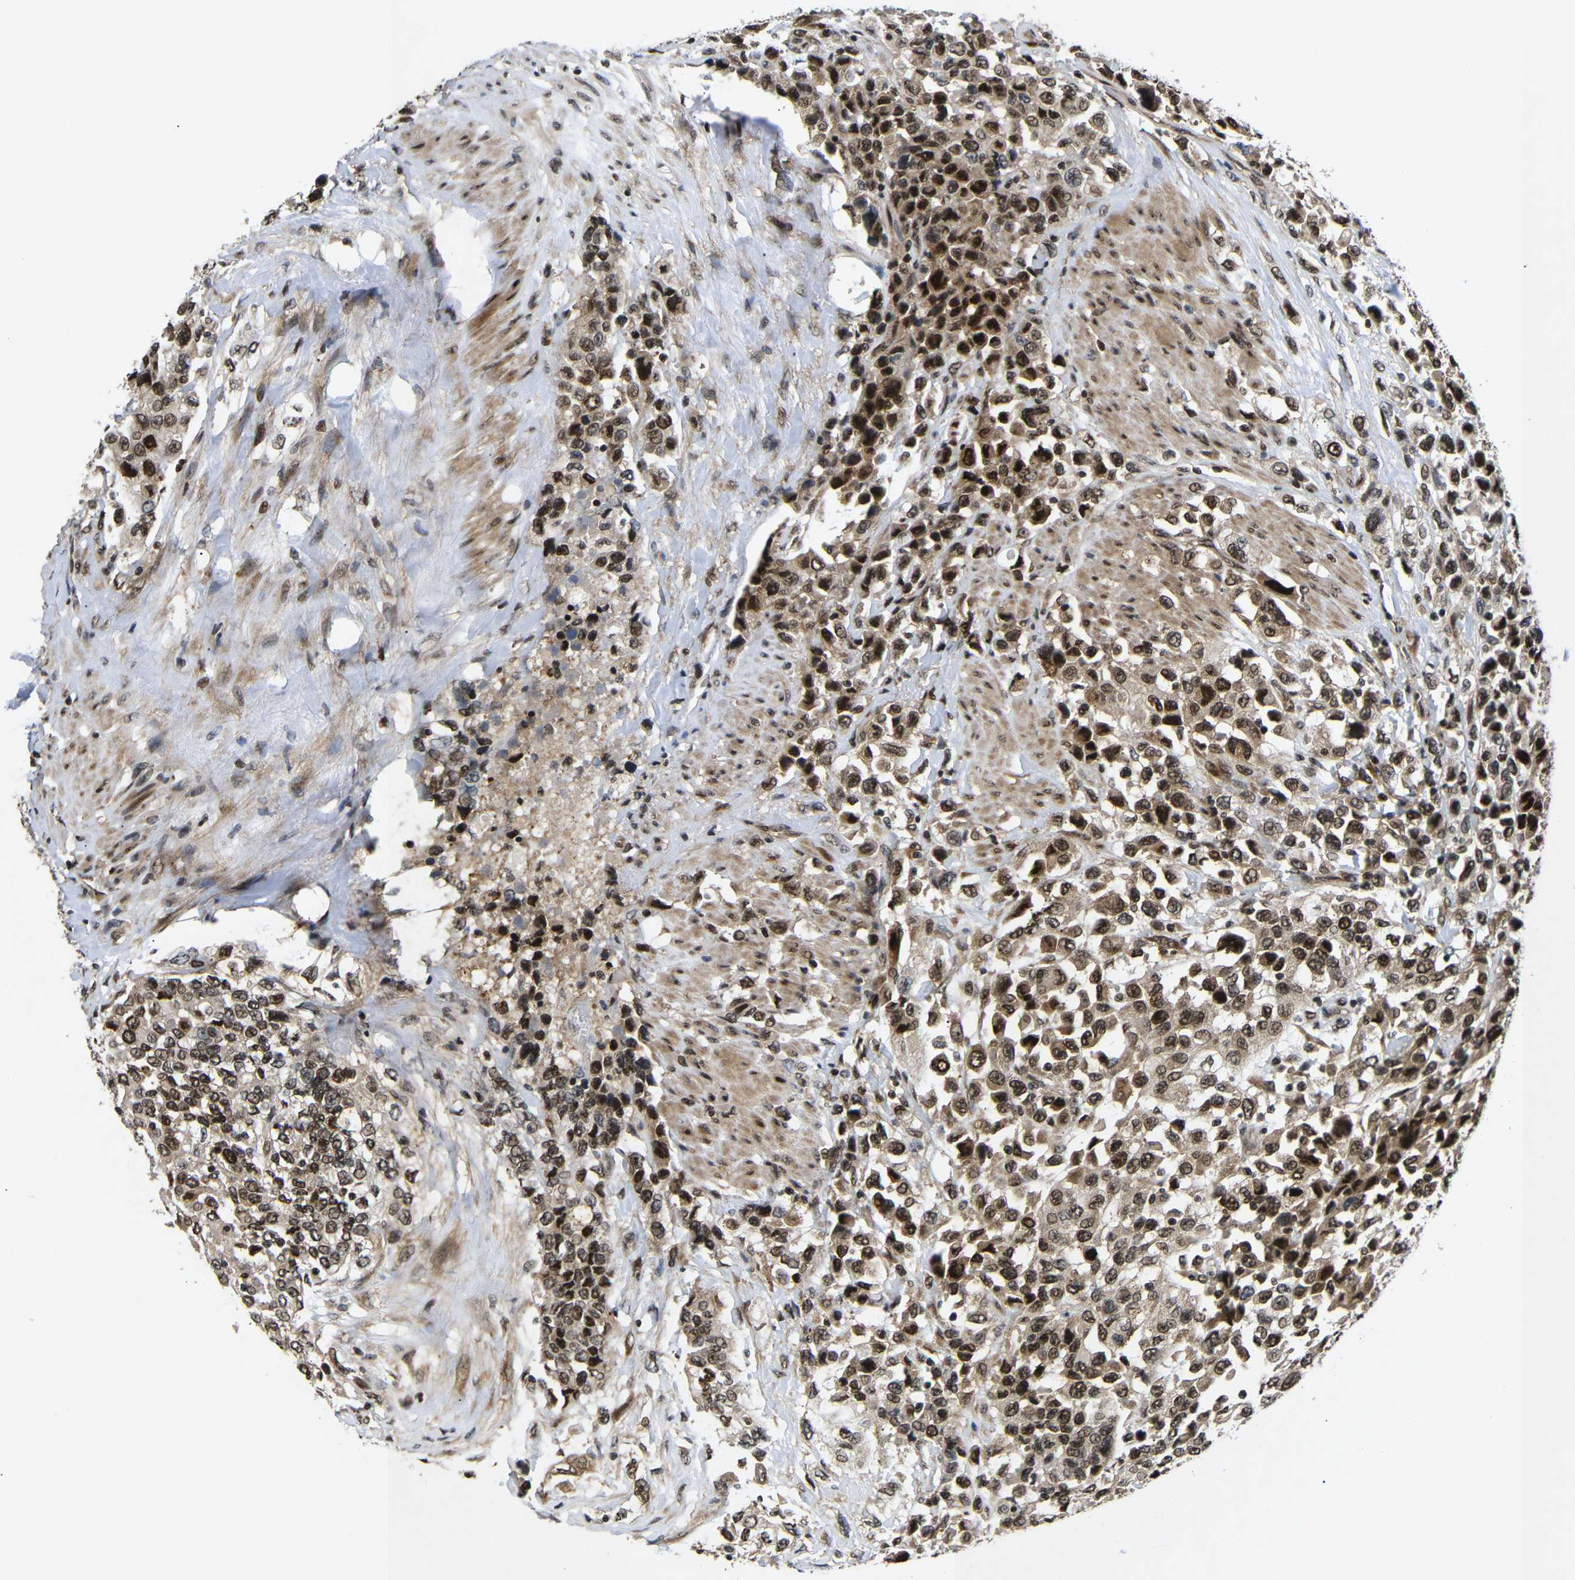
{"staining": {"intensity": "strong", "quantity": ">75%", "location": "cytoplasmic/membranous,nuclear"}, "tissue": "urothelial cancer", "cell_type": "Tumor cells", "image_type": "cancer", "snomed": [{"axis": "morphology", "description": "Urothelial carcinoma, High grade"}, {"axis": "topography", "description": "Urinary bladder"}], "caption": "Human urothelial cancer stained for a protein (brown) reveals strong cytoplasmic/membranous and nuclear positive expression in about >75% of tumor cells.", "gene": "KIF23", "patient": {"sex": "female", "age": 80}}